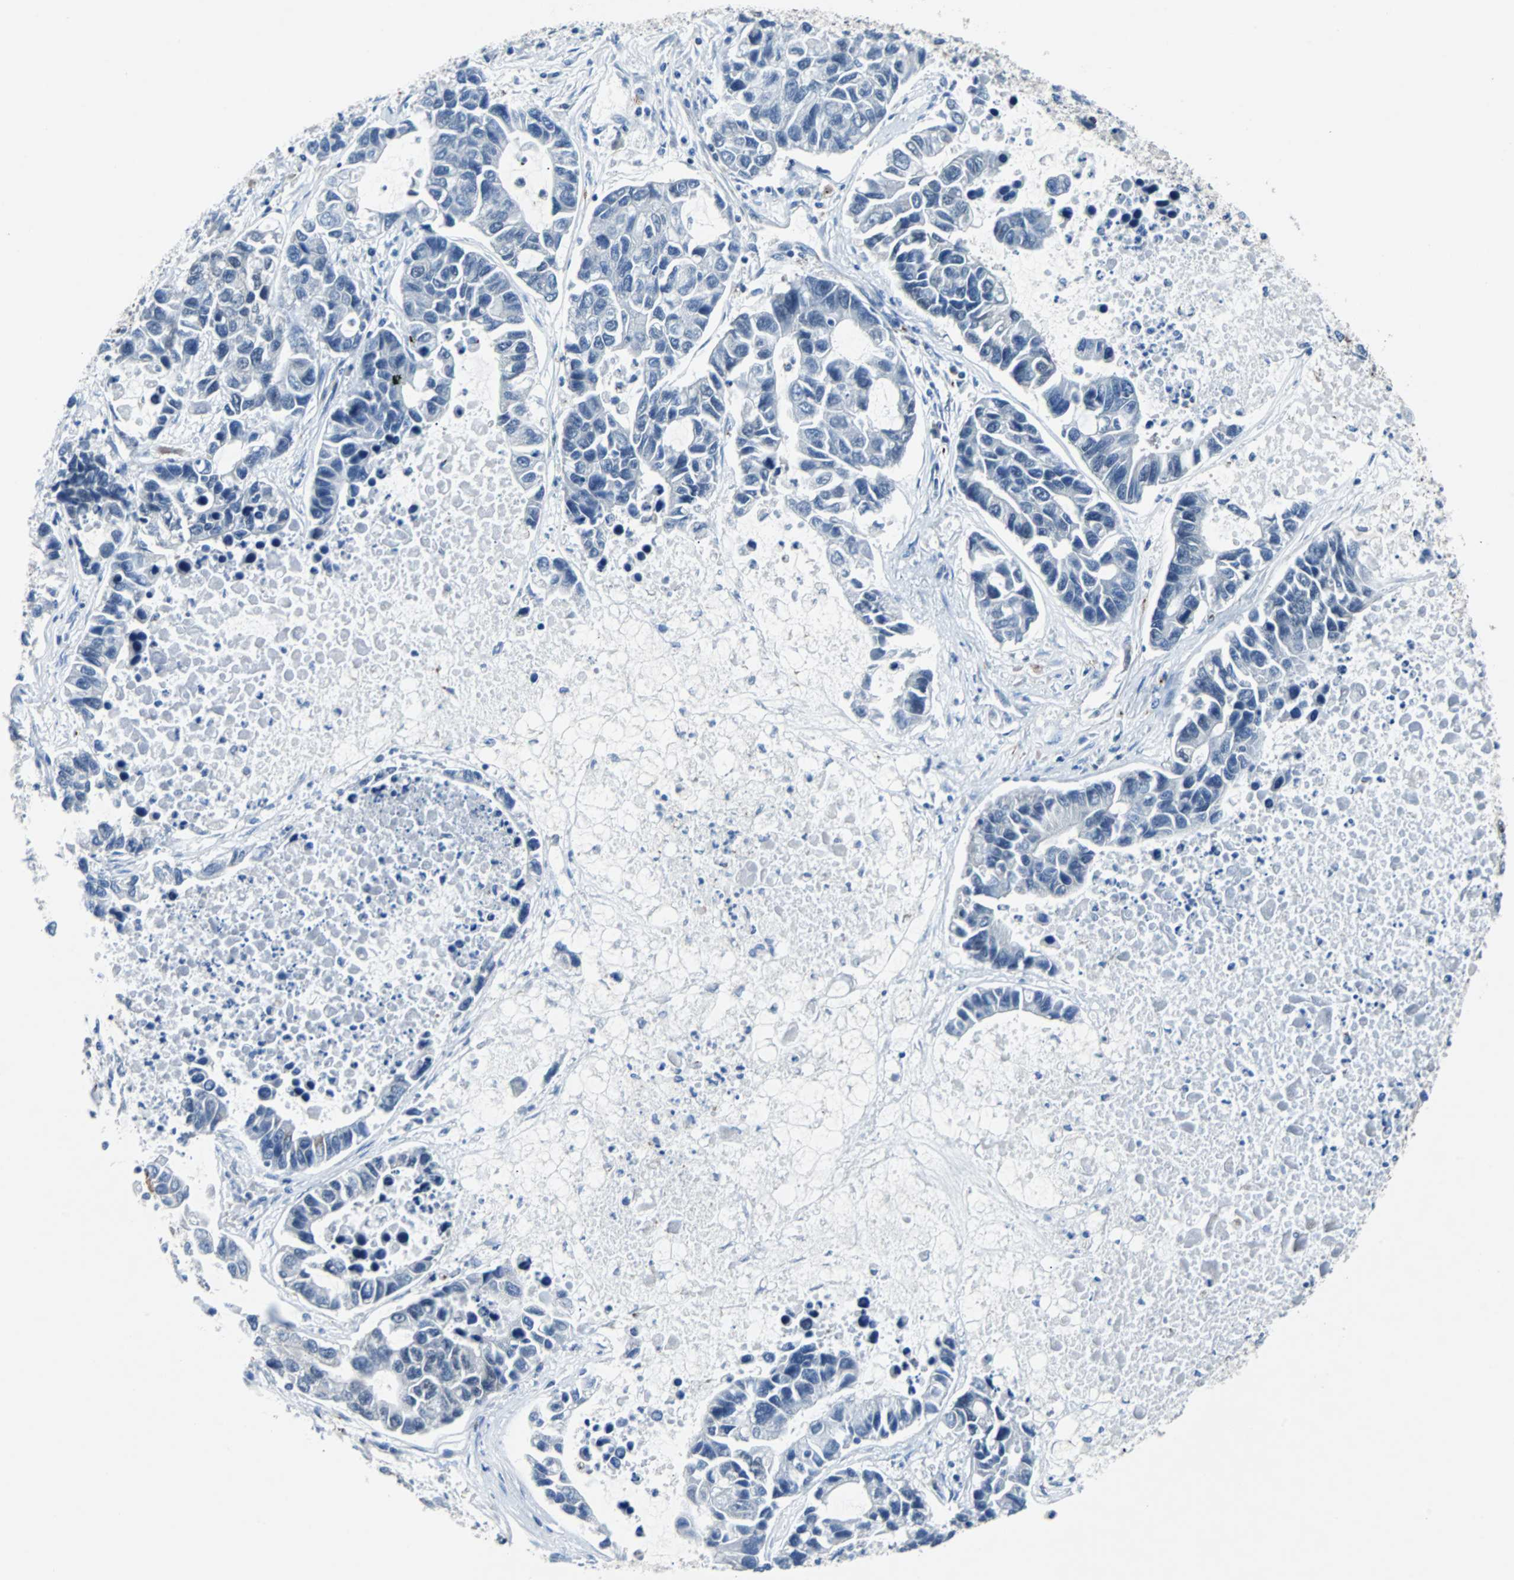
{"staining": {"intensity": "negative", "quantity": "none", "location": "none"}, "tissue": "lung cancer", "cell_type": "Tumor cells", "image_type": "cancer", "snomed": [{"axis": "morphology", "description": "Adenocarcinoma, NOS"}, {"axis": "topography", "description": "Lung"}], "caption": "Immunohistochemistry (IHC) image of human adenocarcinoma (lung) stained for a protein (brown), which exhibits no positivity in tumor cells.", "gene": "MAP2K6", "patient": {"sex": "female", "age": 51}}